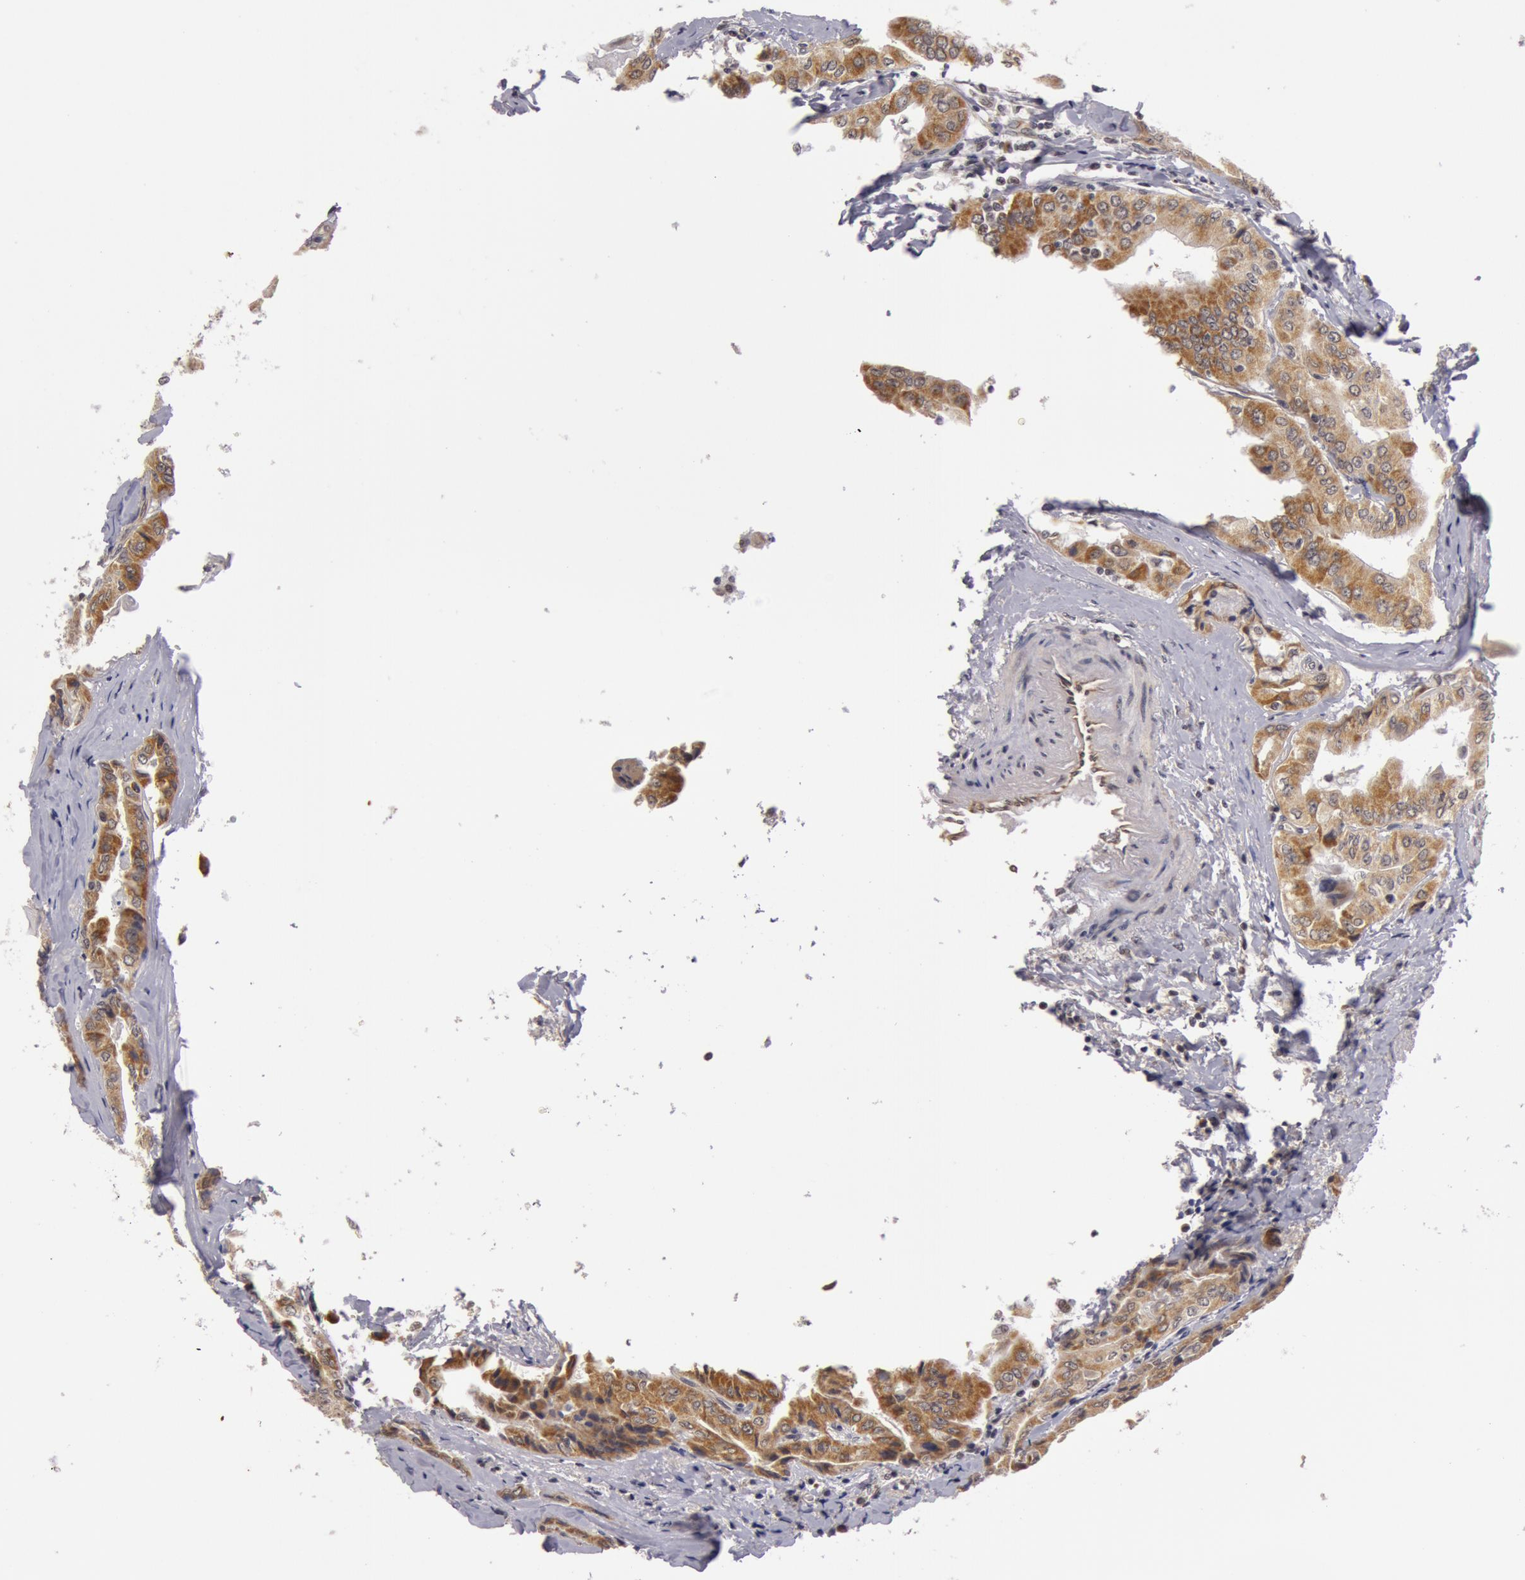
{"staining": {"intensity": "moderate", "quantity": ">75%", "location": "cytoplasmic/membranous"}, "tissue": "thyroid cancer", "cell_type": "Tumor cells", "image_type": "cancer", "snomed": [{"axis": "morphology", "description": "Papillary adenocarcinoma, NOS"}, {"axis": "topography", "description": "Thyroid gland"}], "caption": "Thyroid cancer stained for a protein (brown) reveals moderate cytoplasmic/membranous positive staining in about >75% of tumor cells.", "gene": "SYTL4", "patient": {"sex": "female", "age": 71}}